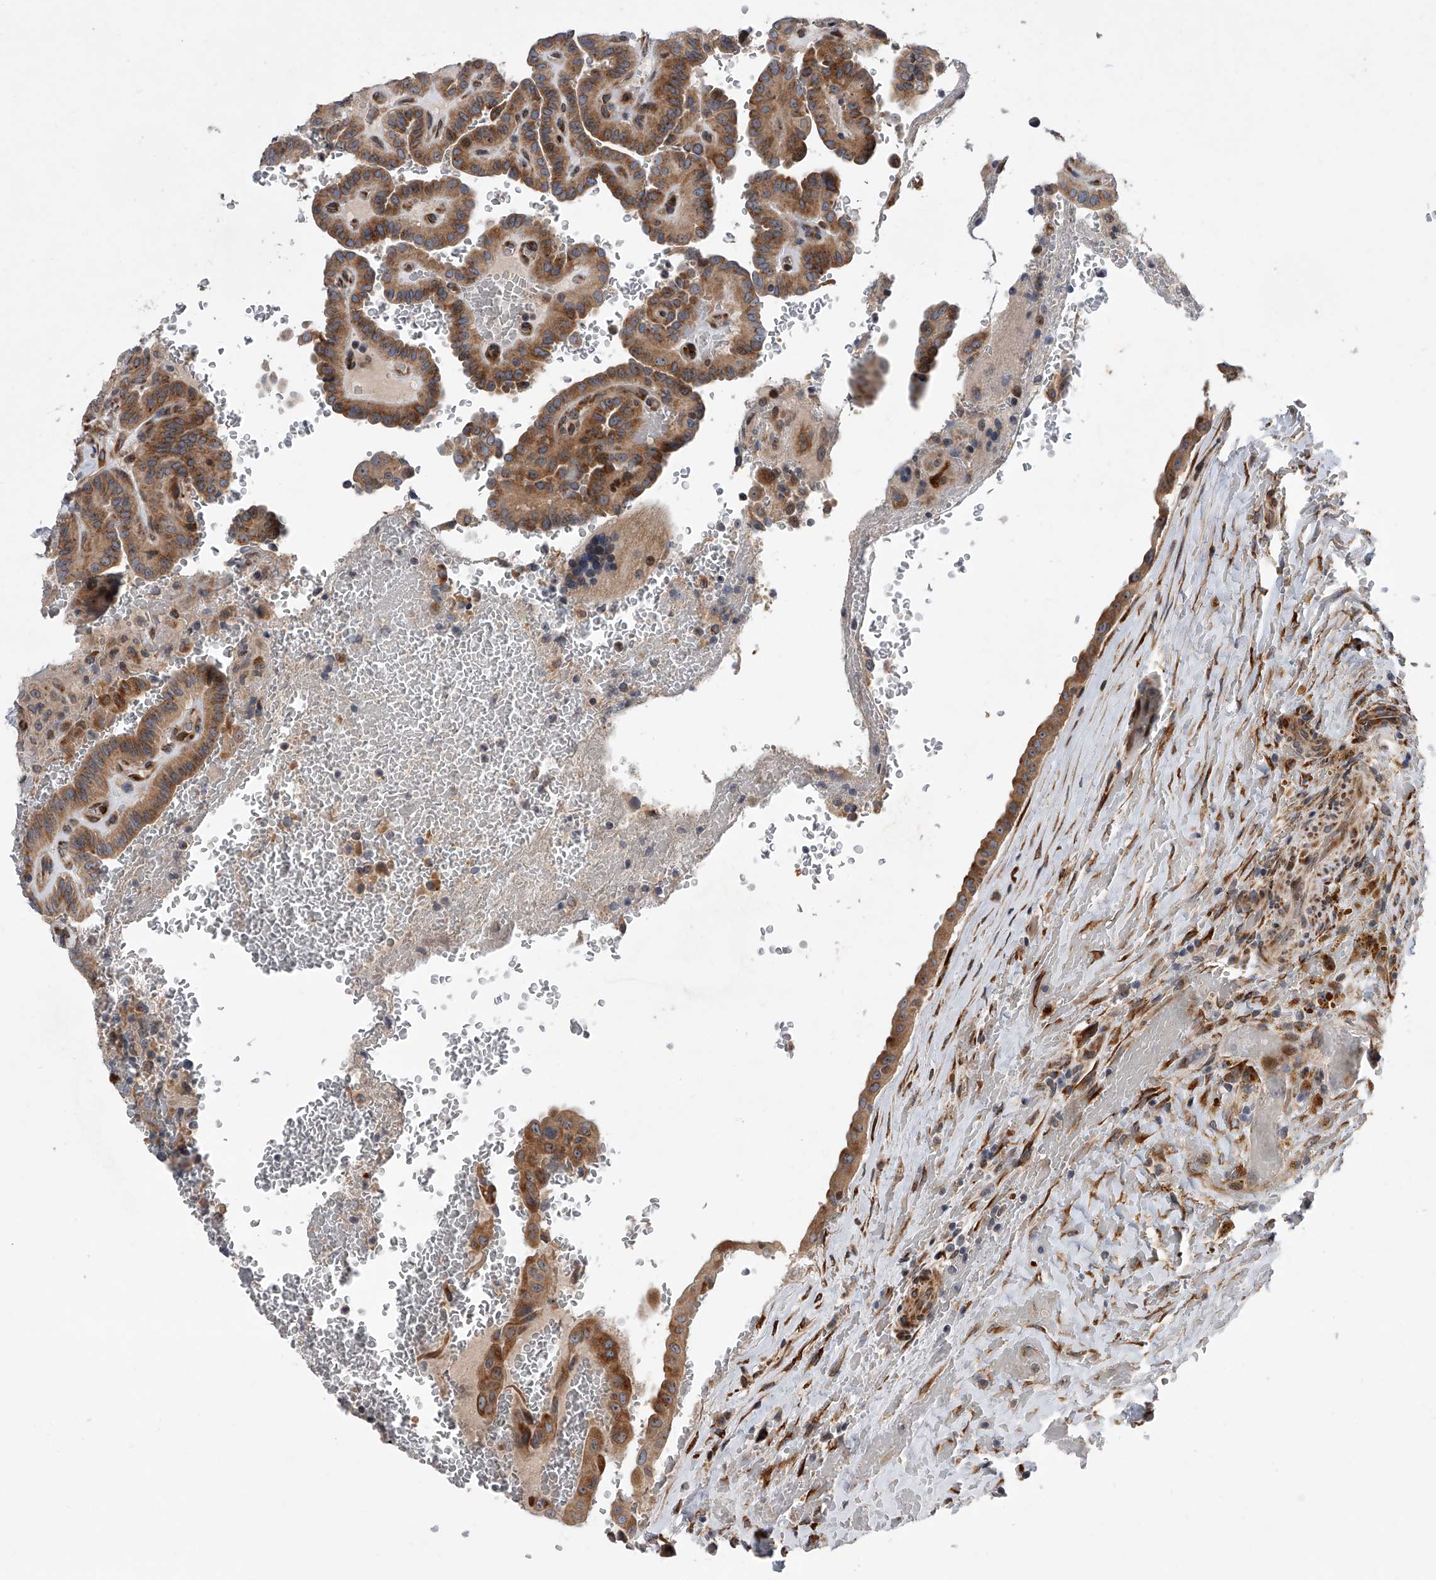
{"staining": {"intensity": "moderate", "quantity": ">75%", "location": "cytoplasmic/membranous"}, "tissue": "thyroid cancer", "cell_type": "Tumor cells", "image_type": "cancer", "snomed": [{"axis": "morphology", "description": "Papillary adenocarcinoma, NOS"}, {"axis": "topography", "description": "Thyroid gland"}], "caption": "Immunohistochemistry (DAB) staining of thyroid papillary adenocarcinoma exhibits moderate cytoplasmic/membranous protein expression in about >75% of tumor cells. The protein is stained brown, and the nuclei are stained in blue (DAB (3,3'-diaminobenzidine) IHC with brightfield microscopy, high magnification).", "gene": "DLGAP2", "patient": {"sex": "male", "age": 77}}